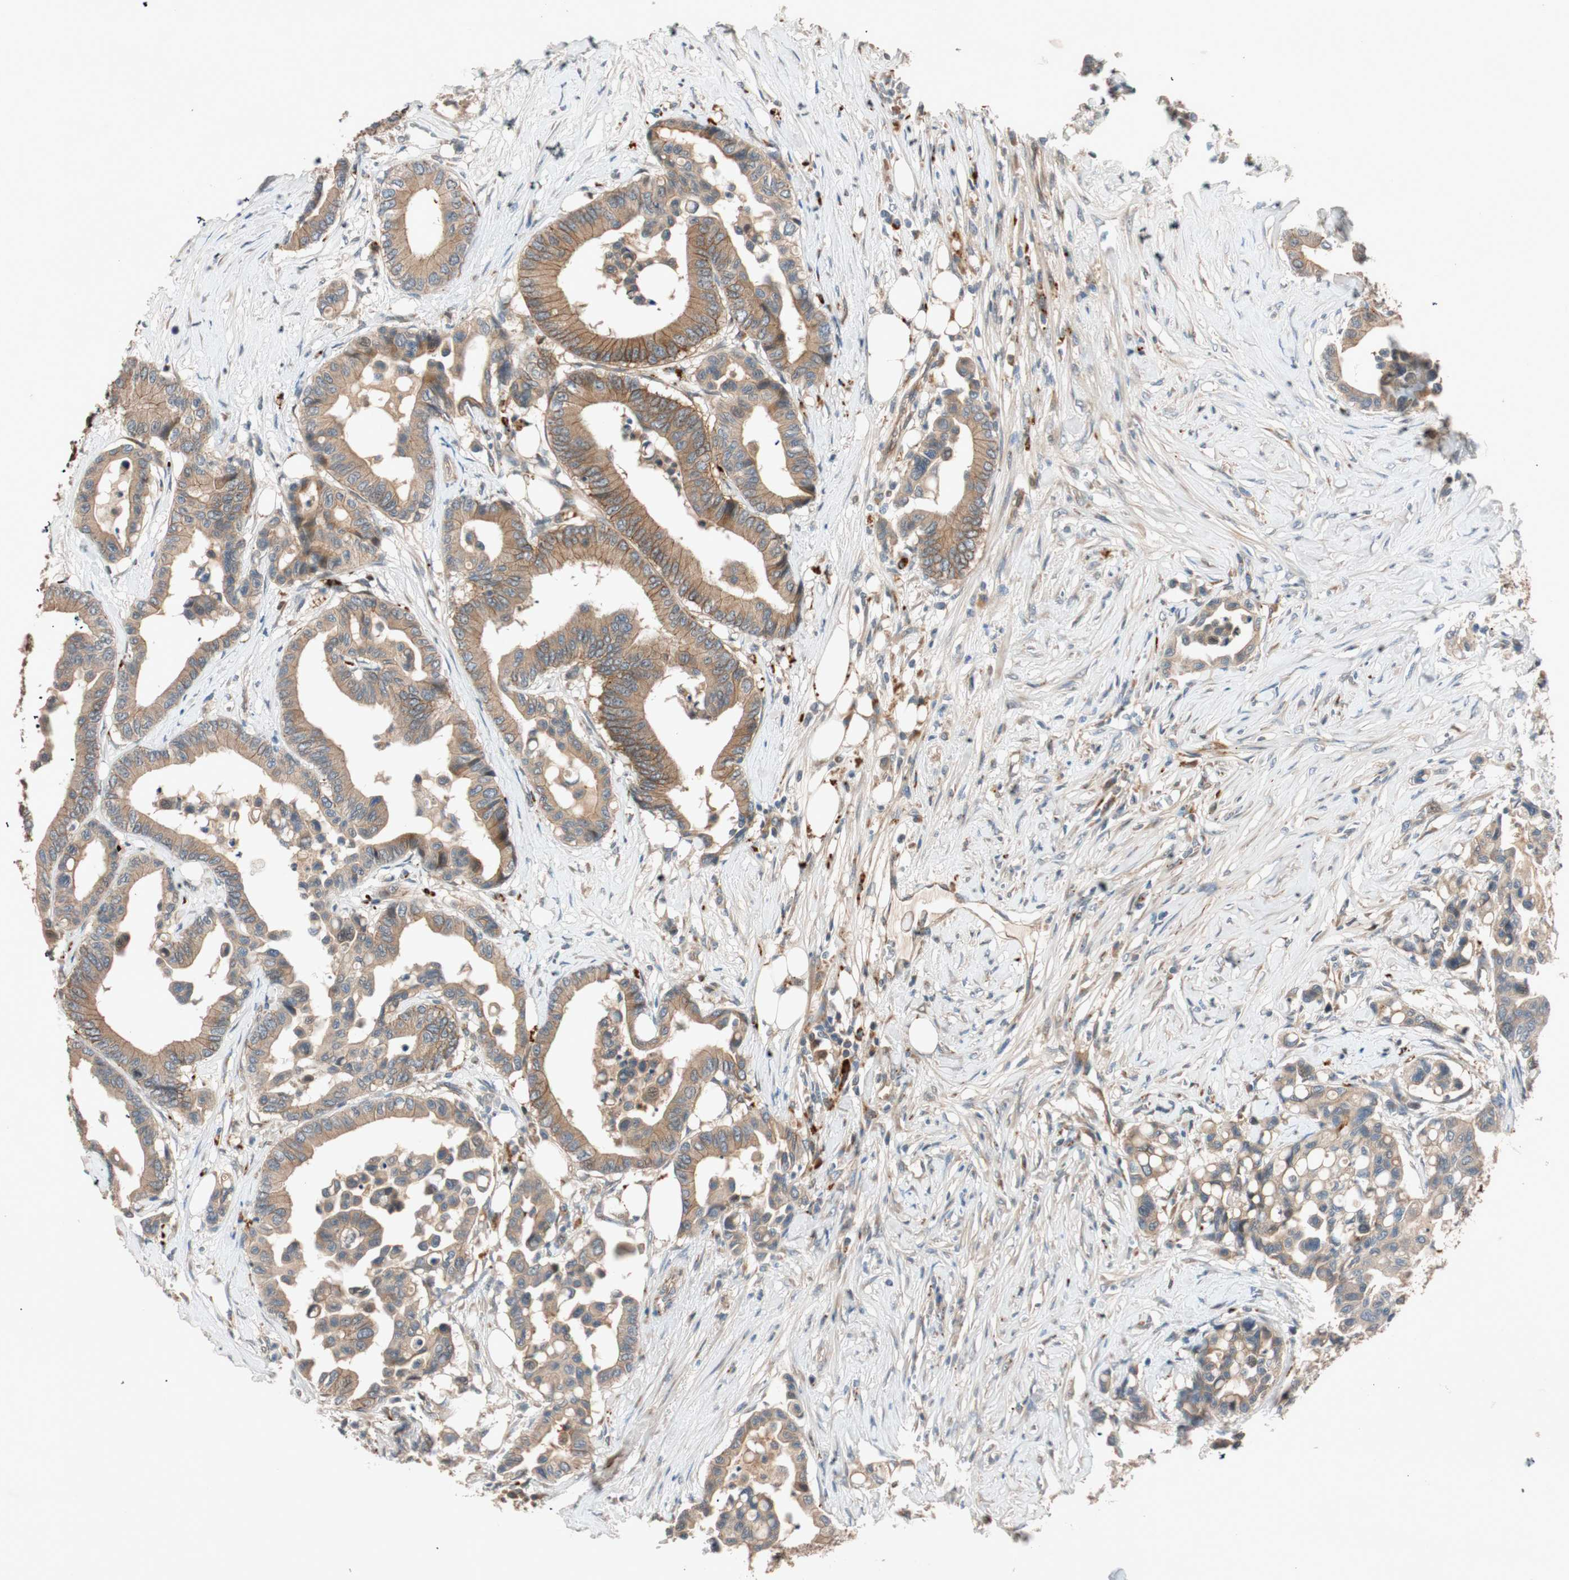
{"staining": {"intensity": "moderate", "quantity": ">75%", "location": "cytoplasmic/membranous"}, "tissue": "colorectal cancer", "cell_type": "Tumor cells", "image_type": "cancer", "snomed": [{"axis": "morphology", "description": "Normal tissue, NOS"}, {"axis": "morphology", "description": "Adenocarcinoma, NOS"}, {"axis": "topography", "description": "Colon"}], "caption": "Colorectal adenocarcinoma stained with a protein marker shows moderate staining in tumor cells.", "gene": "EPHA6", "patient": {"sex": "male", "age": 82}}